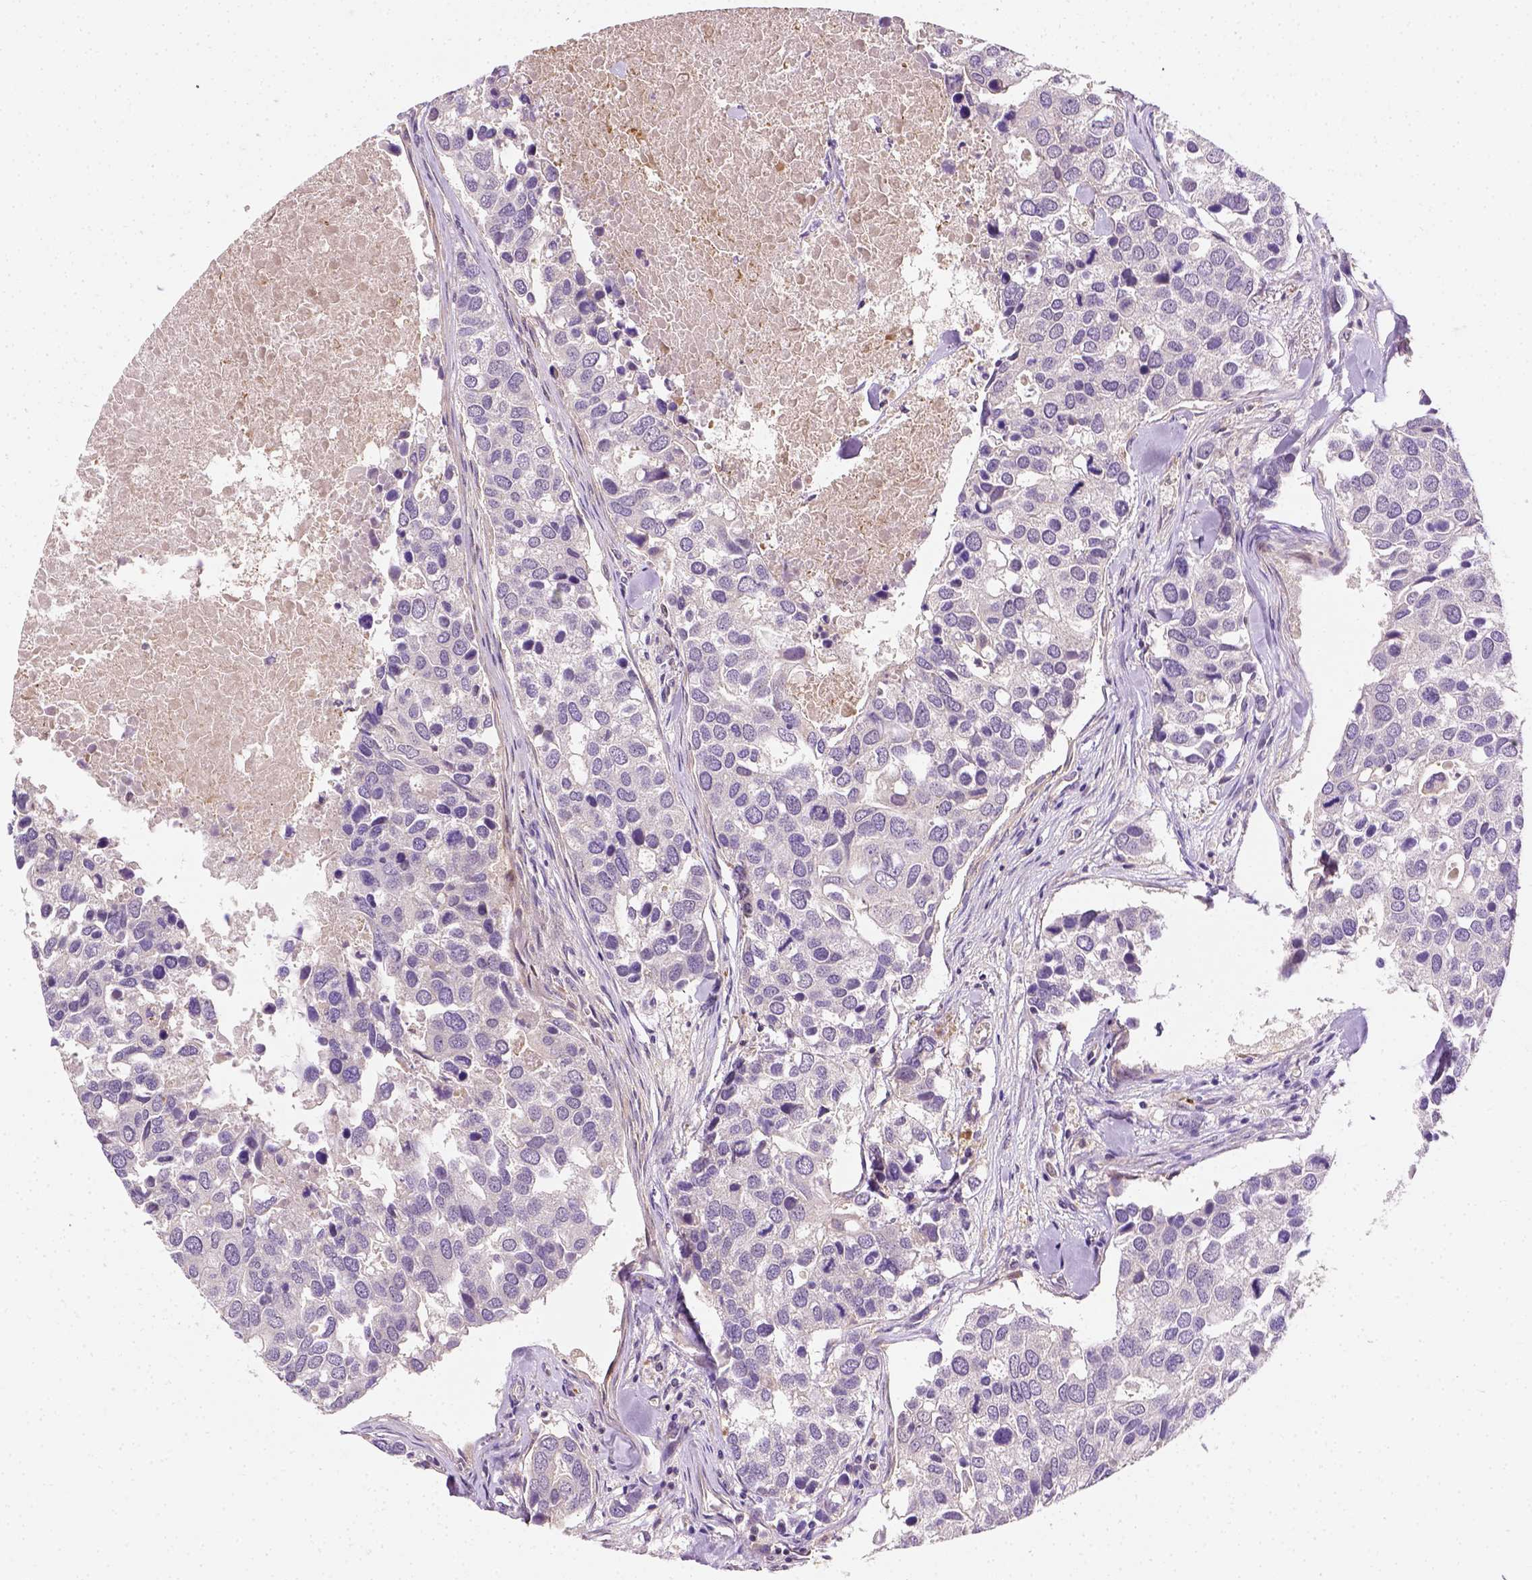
{"staining": {"intensity": "negative", "quantity": "none", "location": "none"}, "tissue": "breast cancer", "cell_type": "Tumor cells", "image_type": "cancer", "snomed": [{"axis": "morphology", "description": "Duct carcinoma"}, {"axis": "topography", "description": "Breast"}], "caption": "A micrograph of breast cancer stained for a protein demonstrates no brown staining in tumor cells.", "gene": "MATK", "patient": {"sex": "female", "age": 83}}